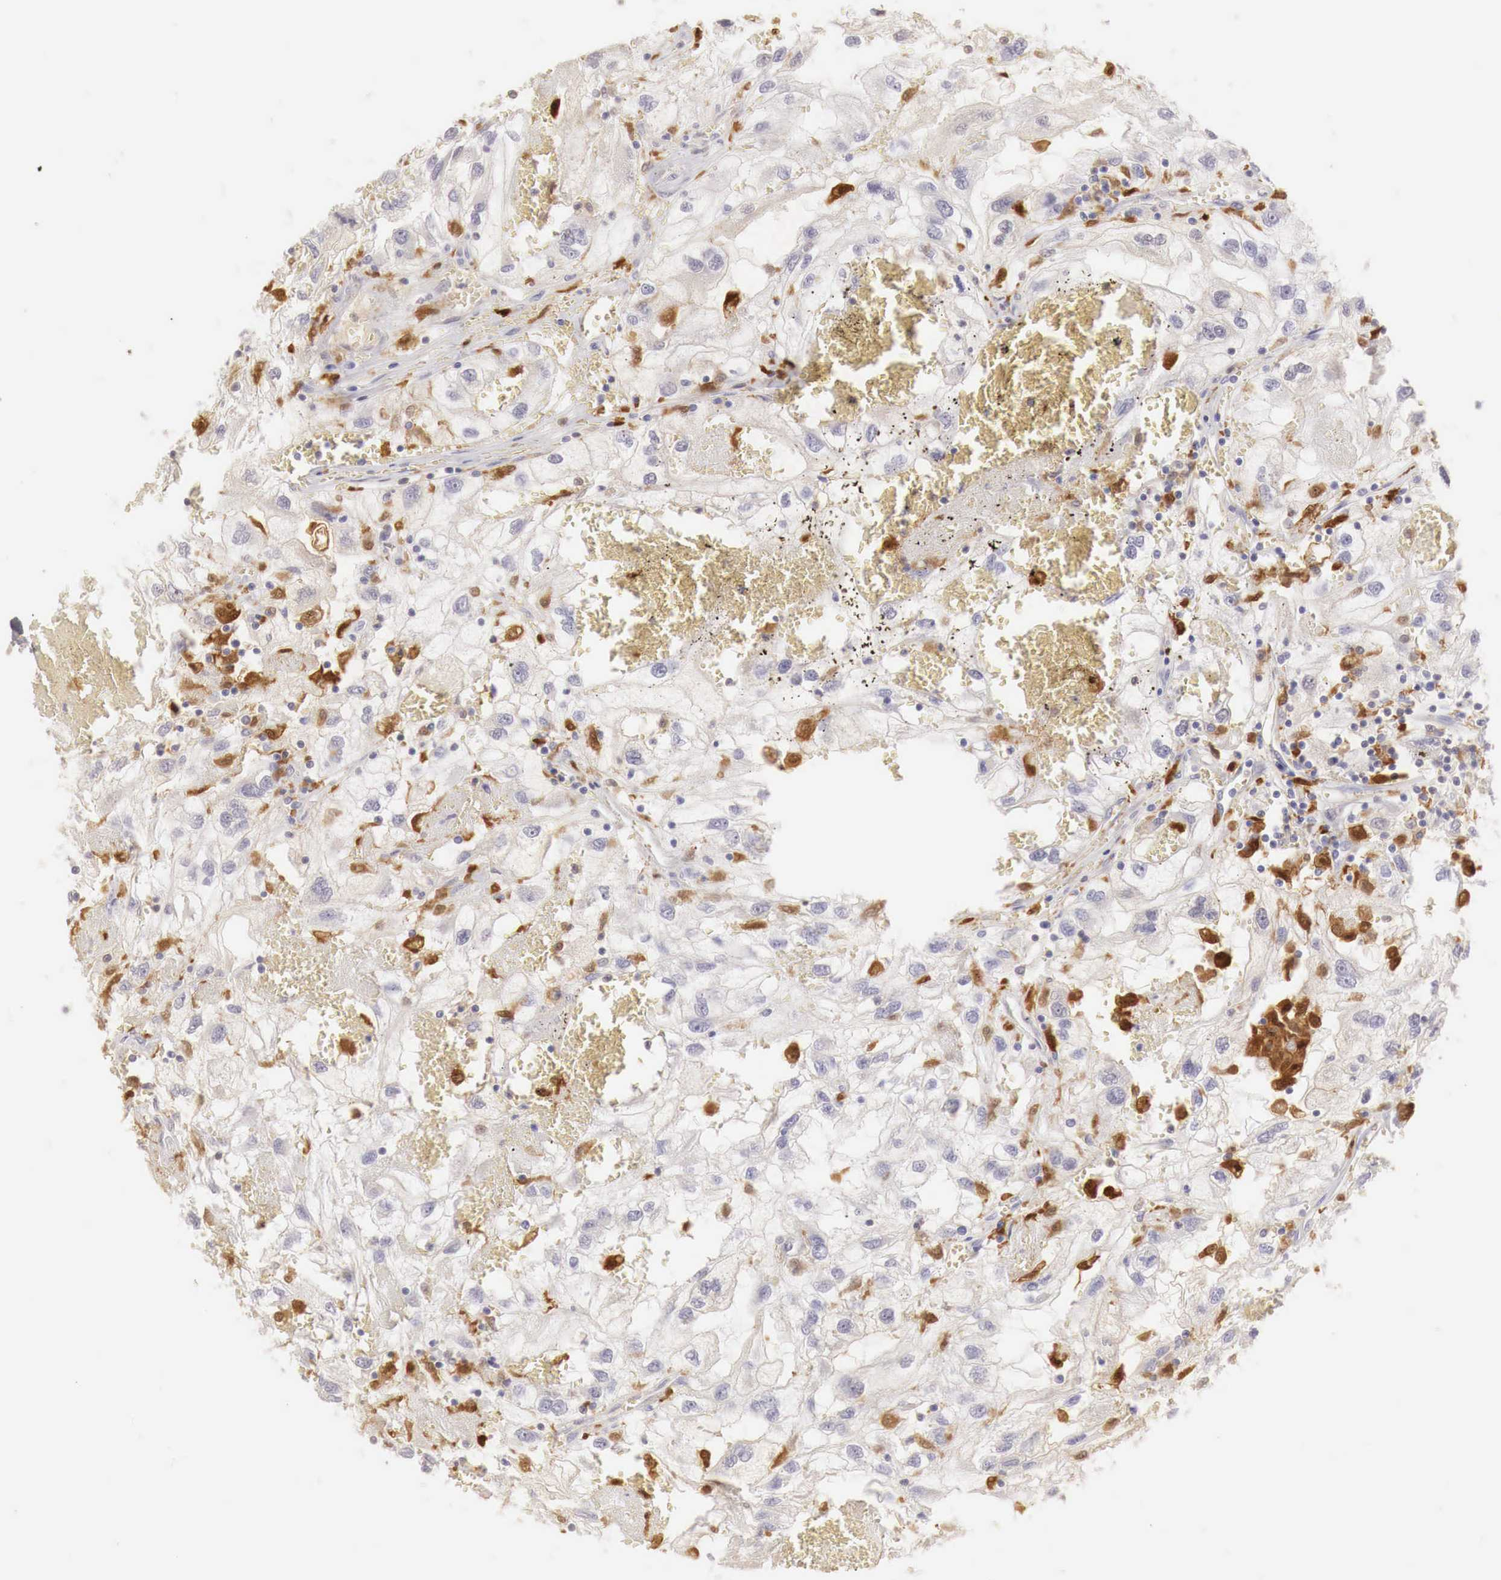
{"staining": {"intensity": "moderate", "quantity": "25%-75%", "location": "cytoplasmic/membranous"}, "tissue": "renal cancer", "cell_type": "Tumor cells", "image_type": "cancer", "snomed": [{"axis": "morphology", "description": "Normal tissue, NOS"}, {"axis": "morphology", "description": "Adenocarcinoma, NOS"}, {"axis": "topography", "description": "Kidney"}], "caption": "IHC histopathology image of renal cancer (adenocarcinoma) stained for a protein (brown), which demonstrates medium levels of moderate cytoplasmic/membranous staining in about 25%-75% of tumor cells.", "gene": "RENBP", "patient": {"sex": "male", "age": 71}}